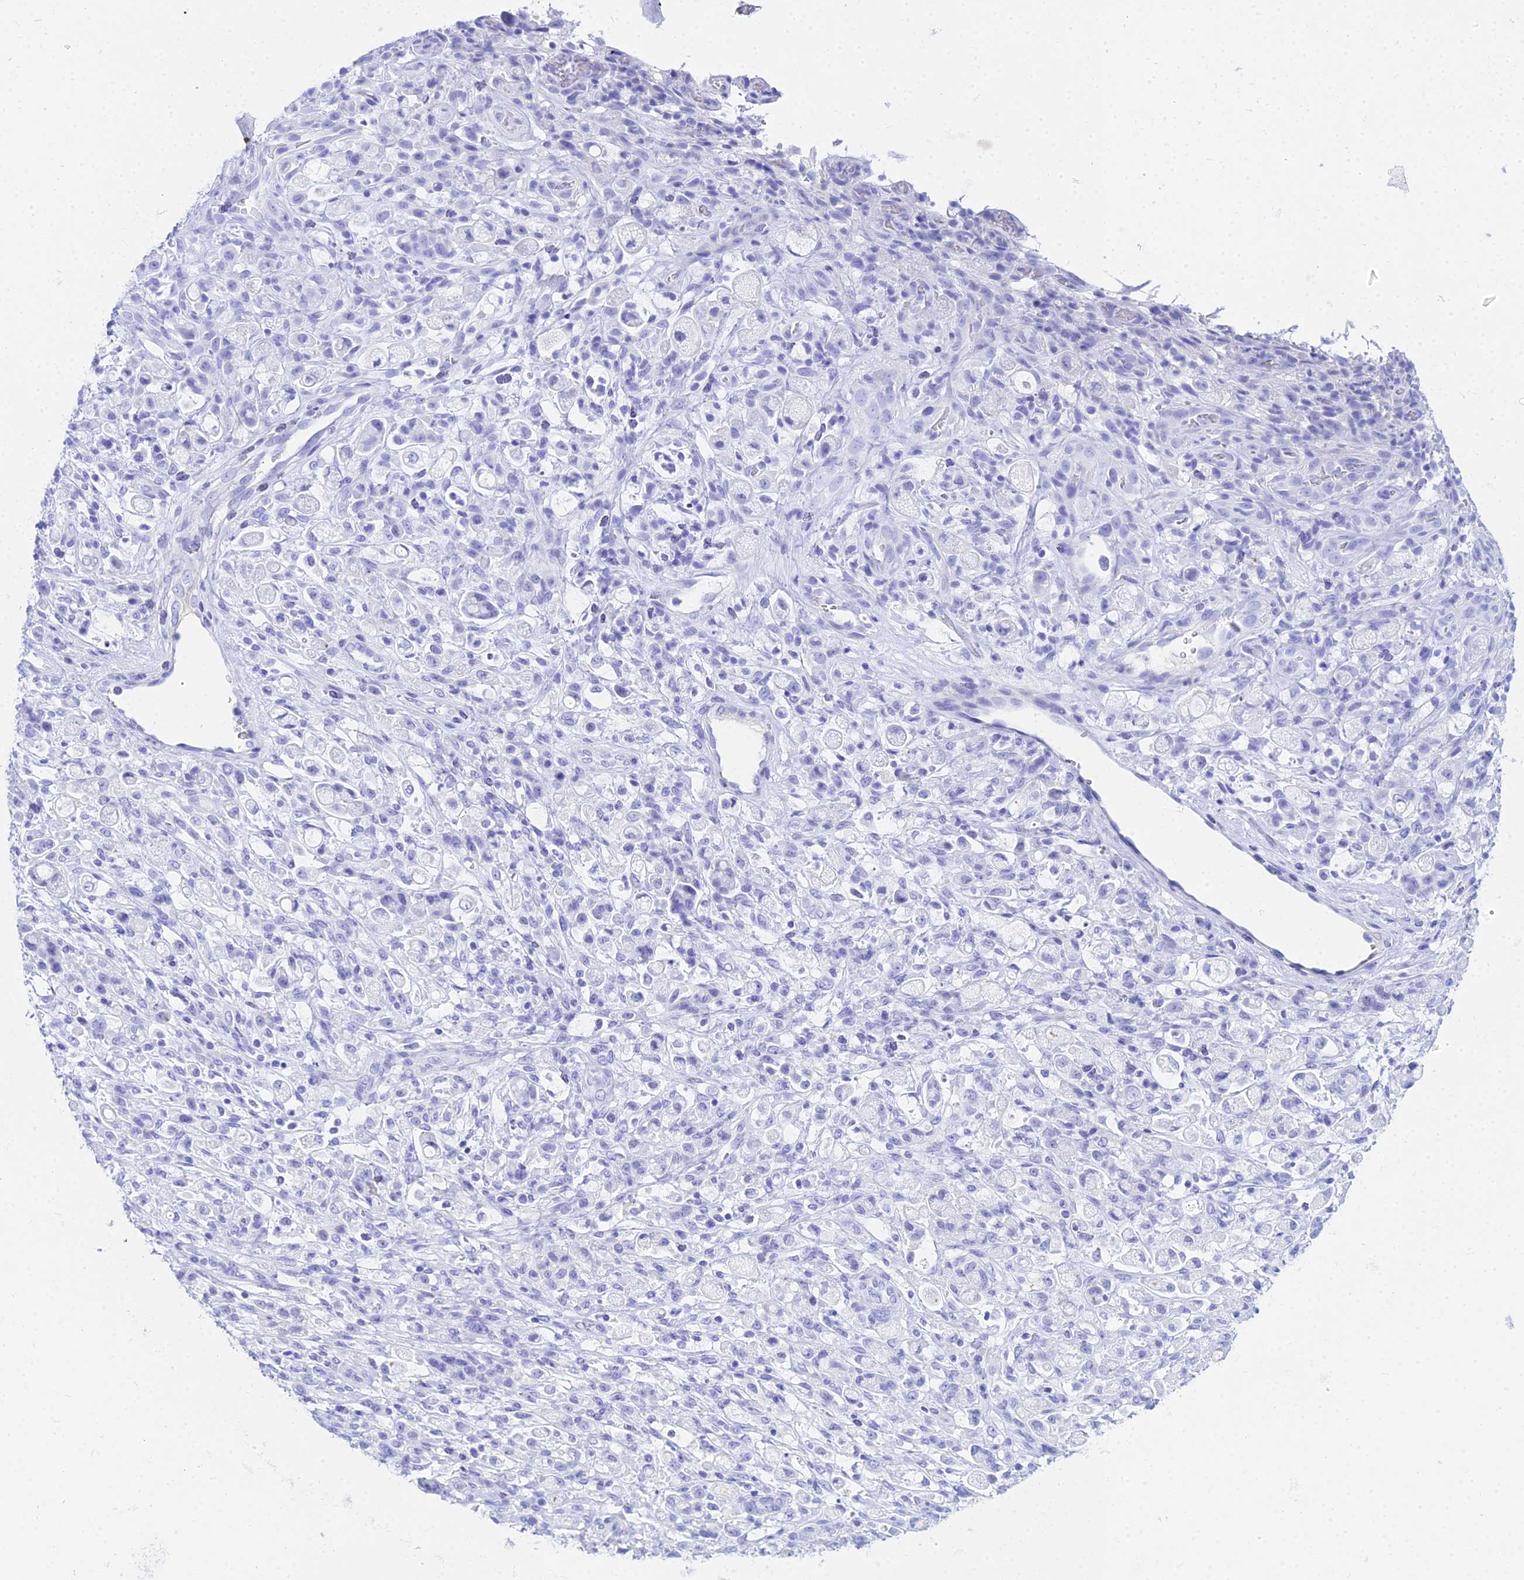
{"staining": {"intensity": "negative", "quantity": "none", "location": "none"}, "tissue": "stomach cancer", "cell_type": "Tumor cells", "image_type": "cancer", "snomed": [{"axis": "morphology", "description": "Adenocarcinoma, NOS"}, {"axis": "topography", "description": "Stomach"}], "caption": "Tumor cells are negative for brown protein staining in stomach adenocarcinoma.", "gene": "CELA3A", "patient": {"sex": "female", "age": 60}}